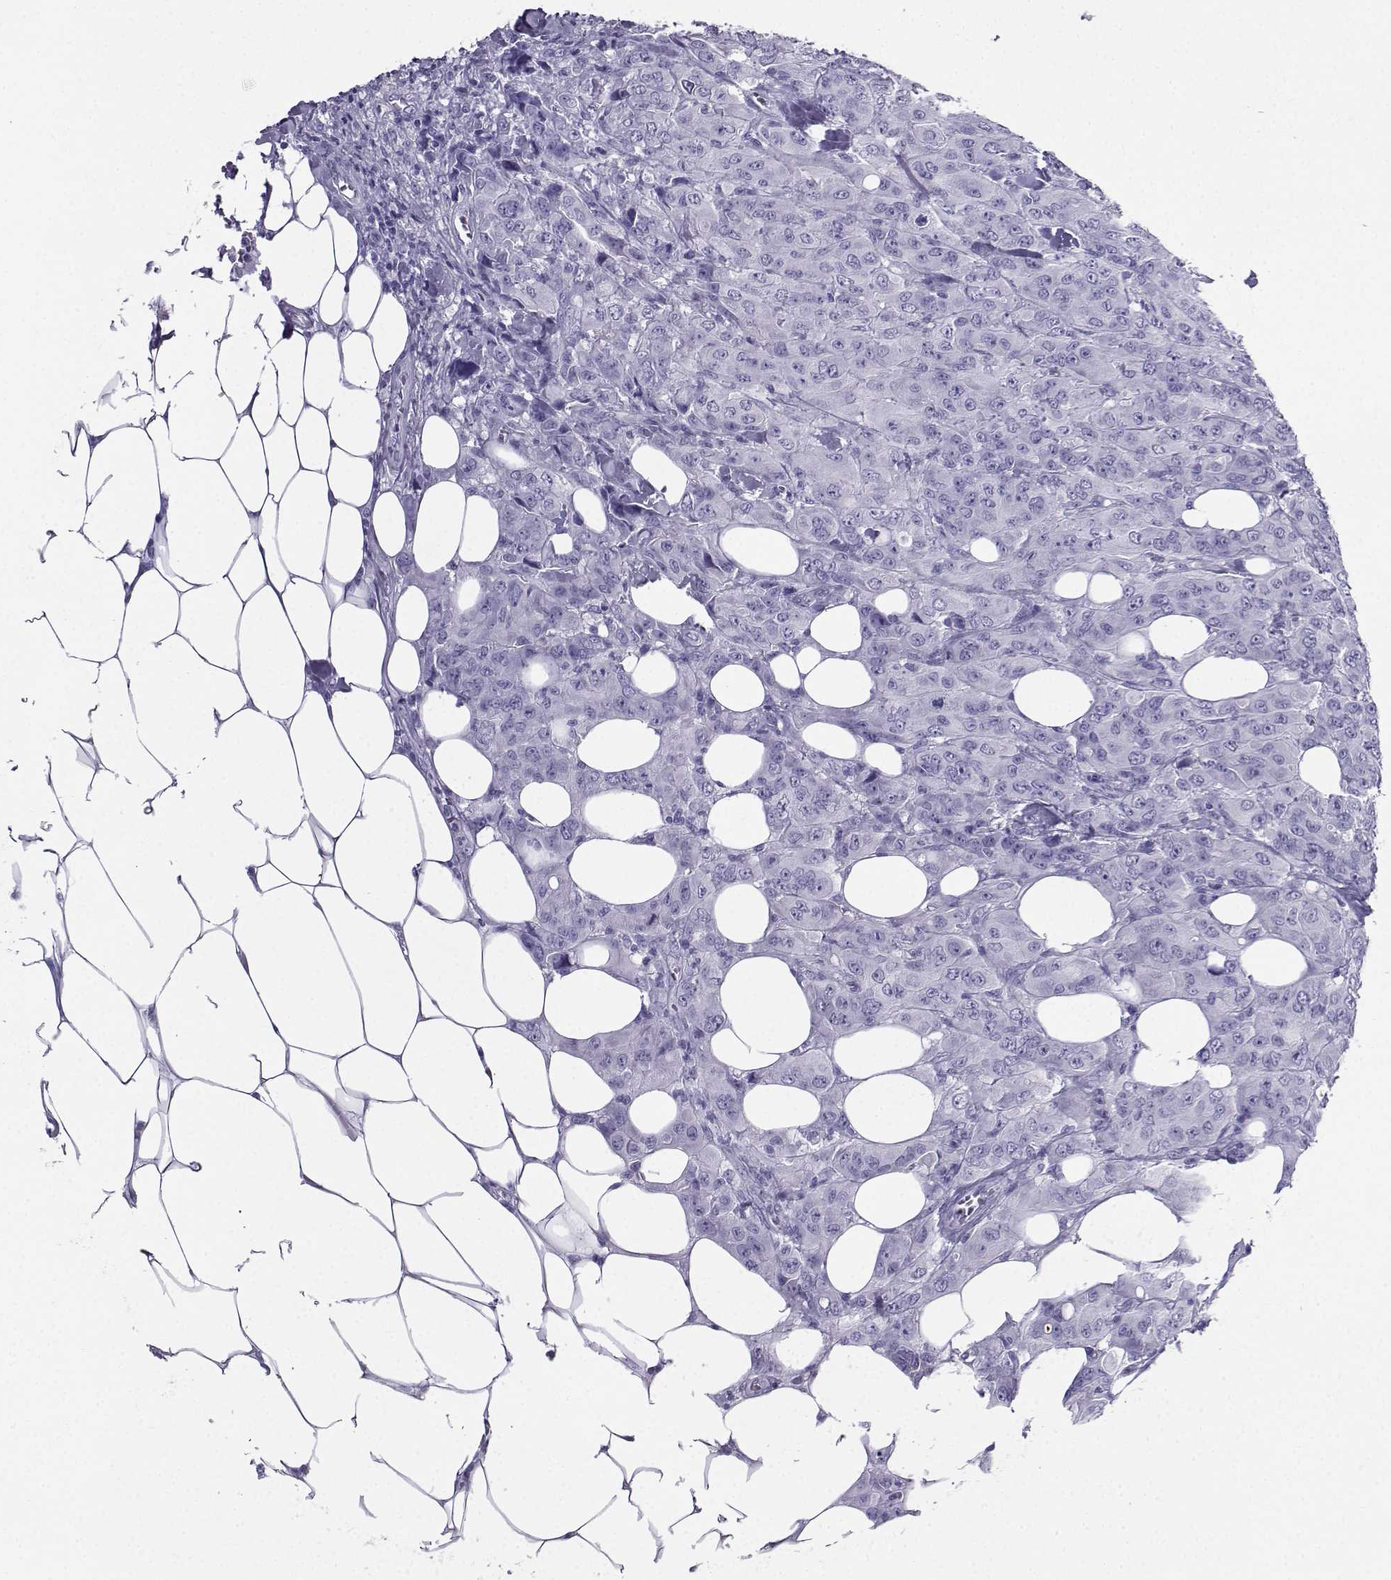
{"staining": {"intensity": "negative", "quantity": "none", "location": "none"}, "tissue": "breast cancer", "cell_type": "Tumor cells", "image_type": "cancer", "snomed": [{"axis": "morphology", "description": "Duct carcinoma"}, {"axis": "topography", "description": "Breast"}], "caption": "Histopathology image shows no significant protein staining in tumor cells of infiltrating ductal carcinoma (breast).", "gene": "CD109", "patient": {"sex": "female", "age": 43}}